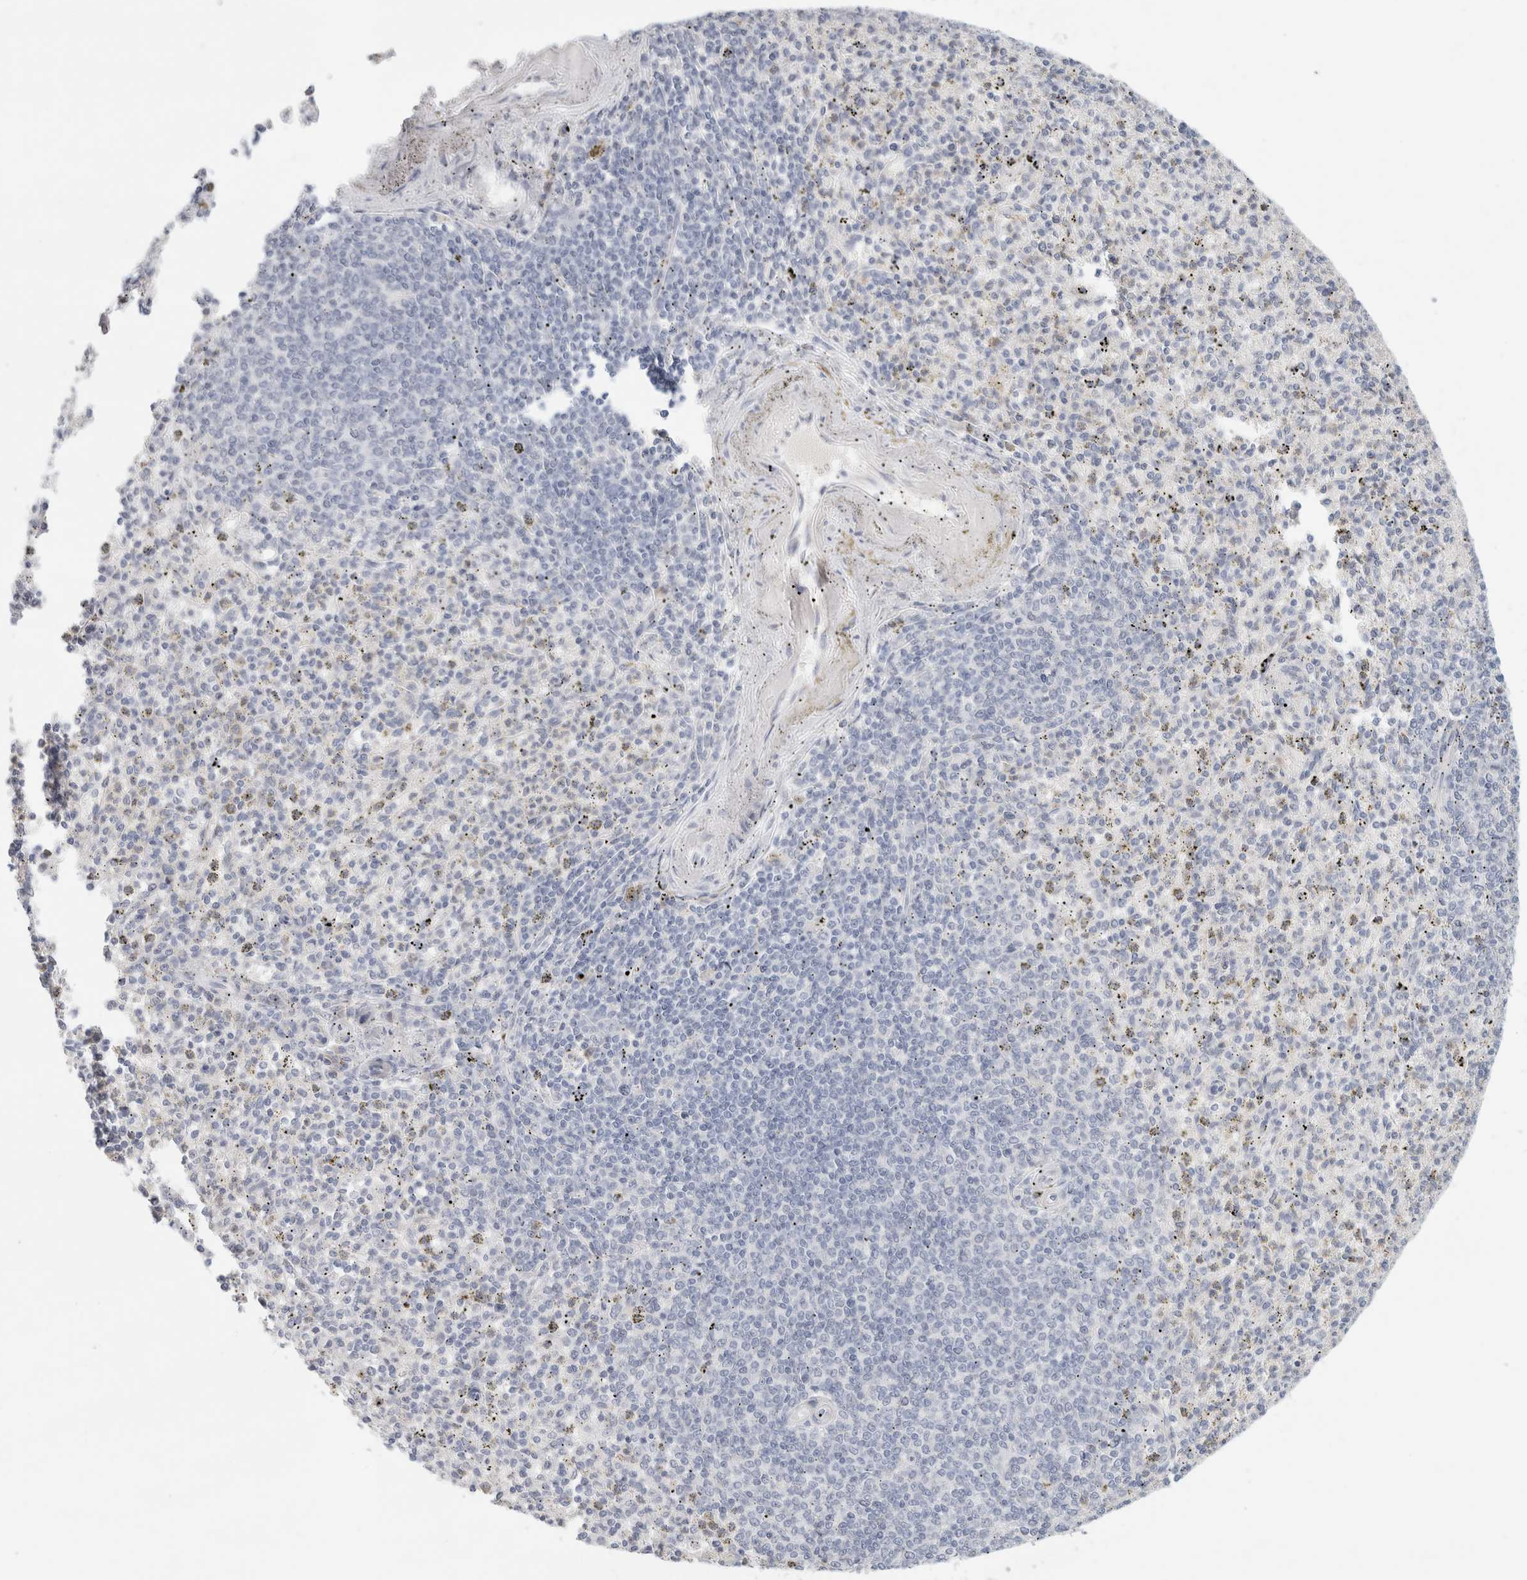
{"staining": {"intensity": "negative", "quantity": "none", "location": "none"}, "tissue": "spleen", "cell_type": "Cells in red pulp", "image_type": "normal", "snomed": [{"axis": "morphology", "description": "Normal tissue, NOS"}, {"axis": "topography", "description": "Spleen"}], "caption": "Protein analysis of unremarkable spleen demonstrates no significant staining in cells in red pulp.", "gene": "STK31", "patient": {"sex": "male", "age": 72}}